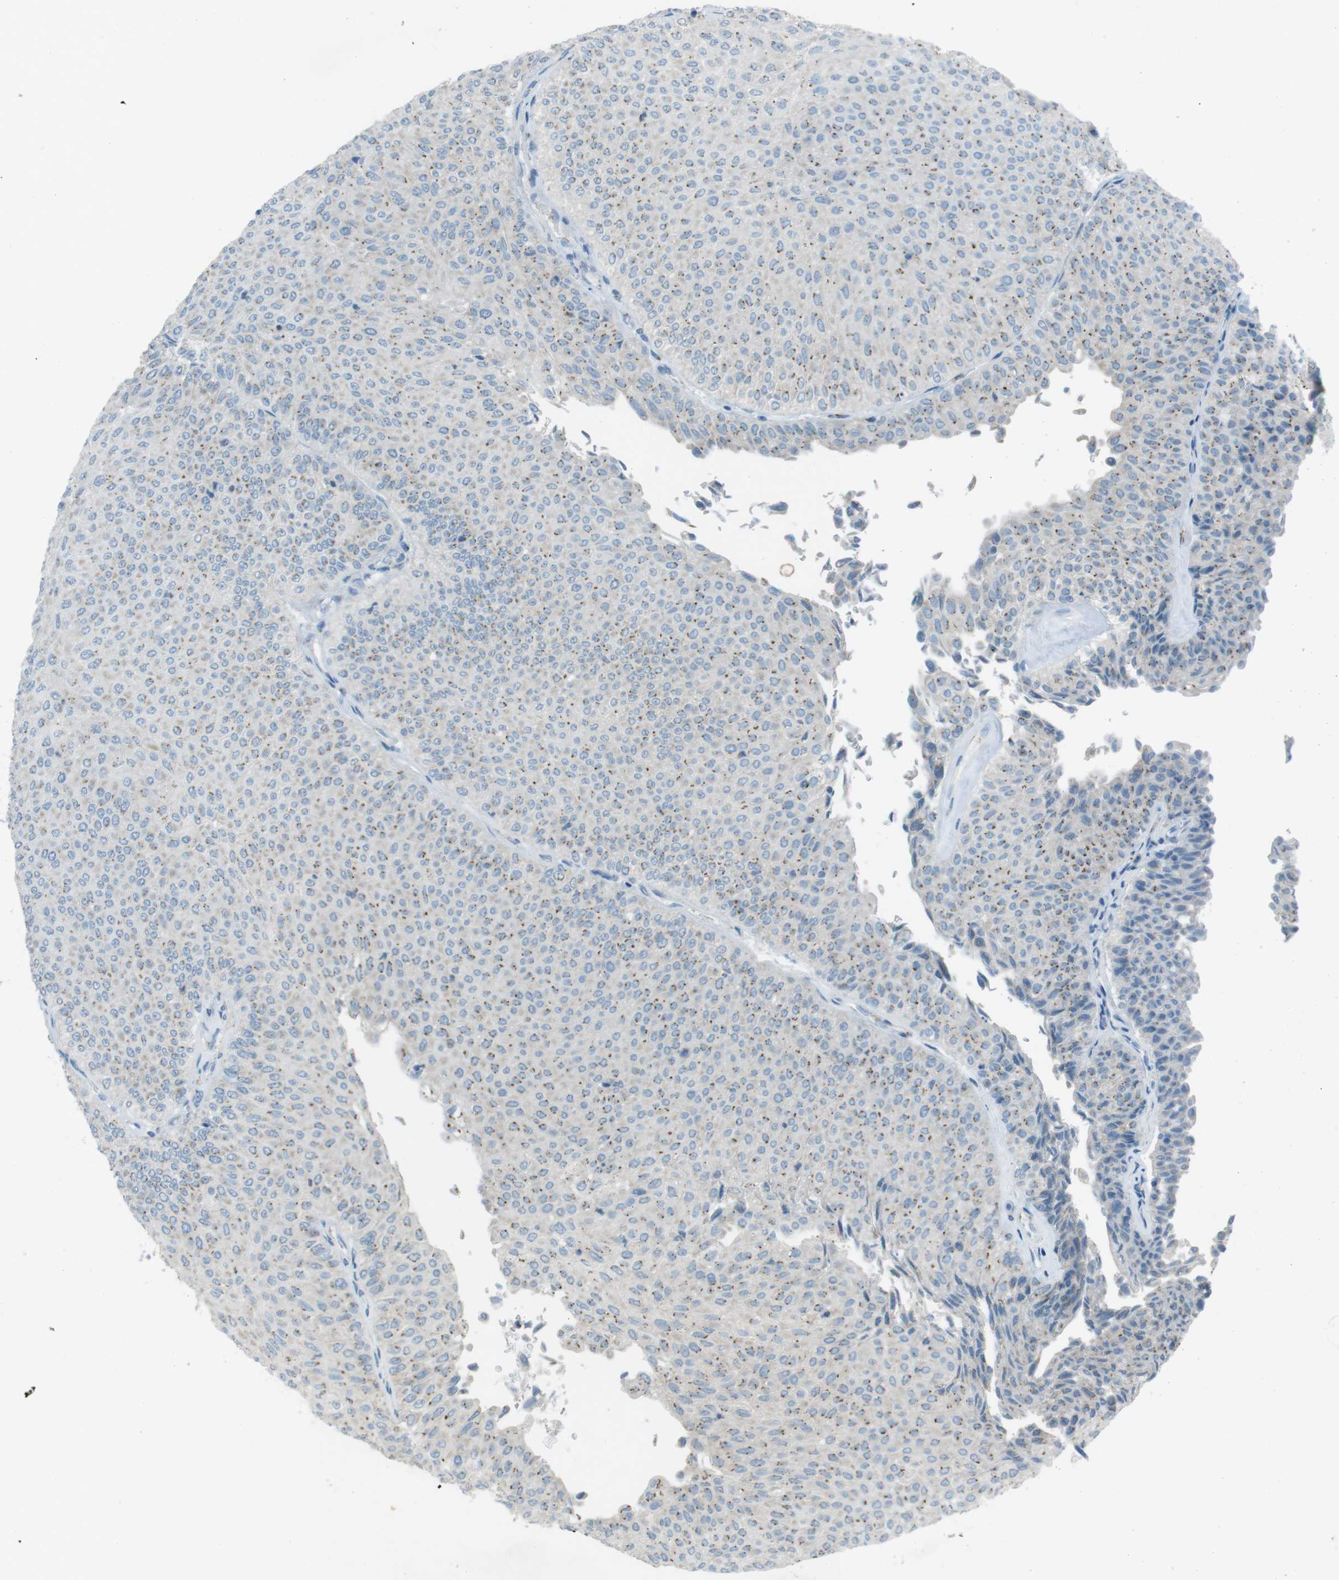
{"staining": {"intensity": "moderate", "quantity": "25%-75%", "location": "cytoplasmic/membranous"}, "tissue": "urothelial cancer", "cell_type": "Tumor cells", "image_type": "cancer", "snomed": [{"axis": "morphology", "description": "Urothelial carcinoma, Low grade"}, {"axis": "topography", "description": "Urinary bladder"}], "caption": "IHC of urothelial cancer shows medium levels of moderate cytoplasmic/membranous positivity in approximately 25%-75% of tumor cells. (Stains: DAB (3,3'-diaminobenzidine) in brown, nuclei in blue, Microscopy: brightfield microscopy at high magnification).", "gene": "TXNDC15", "patient": {"sex": "male", "age": 78}}